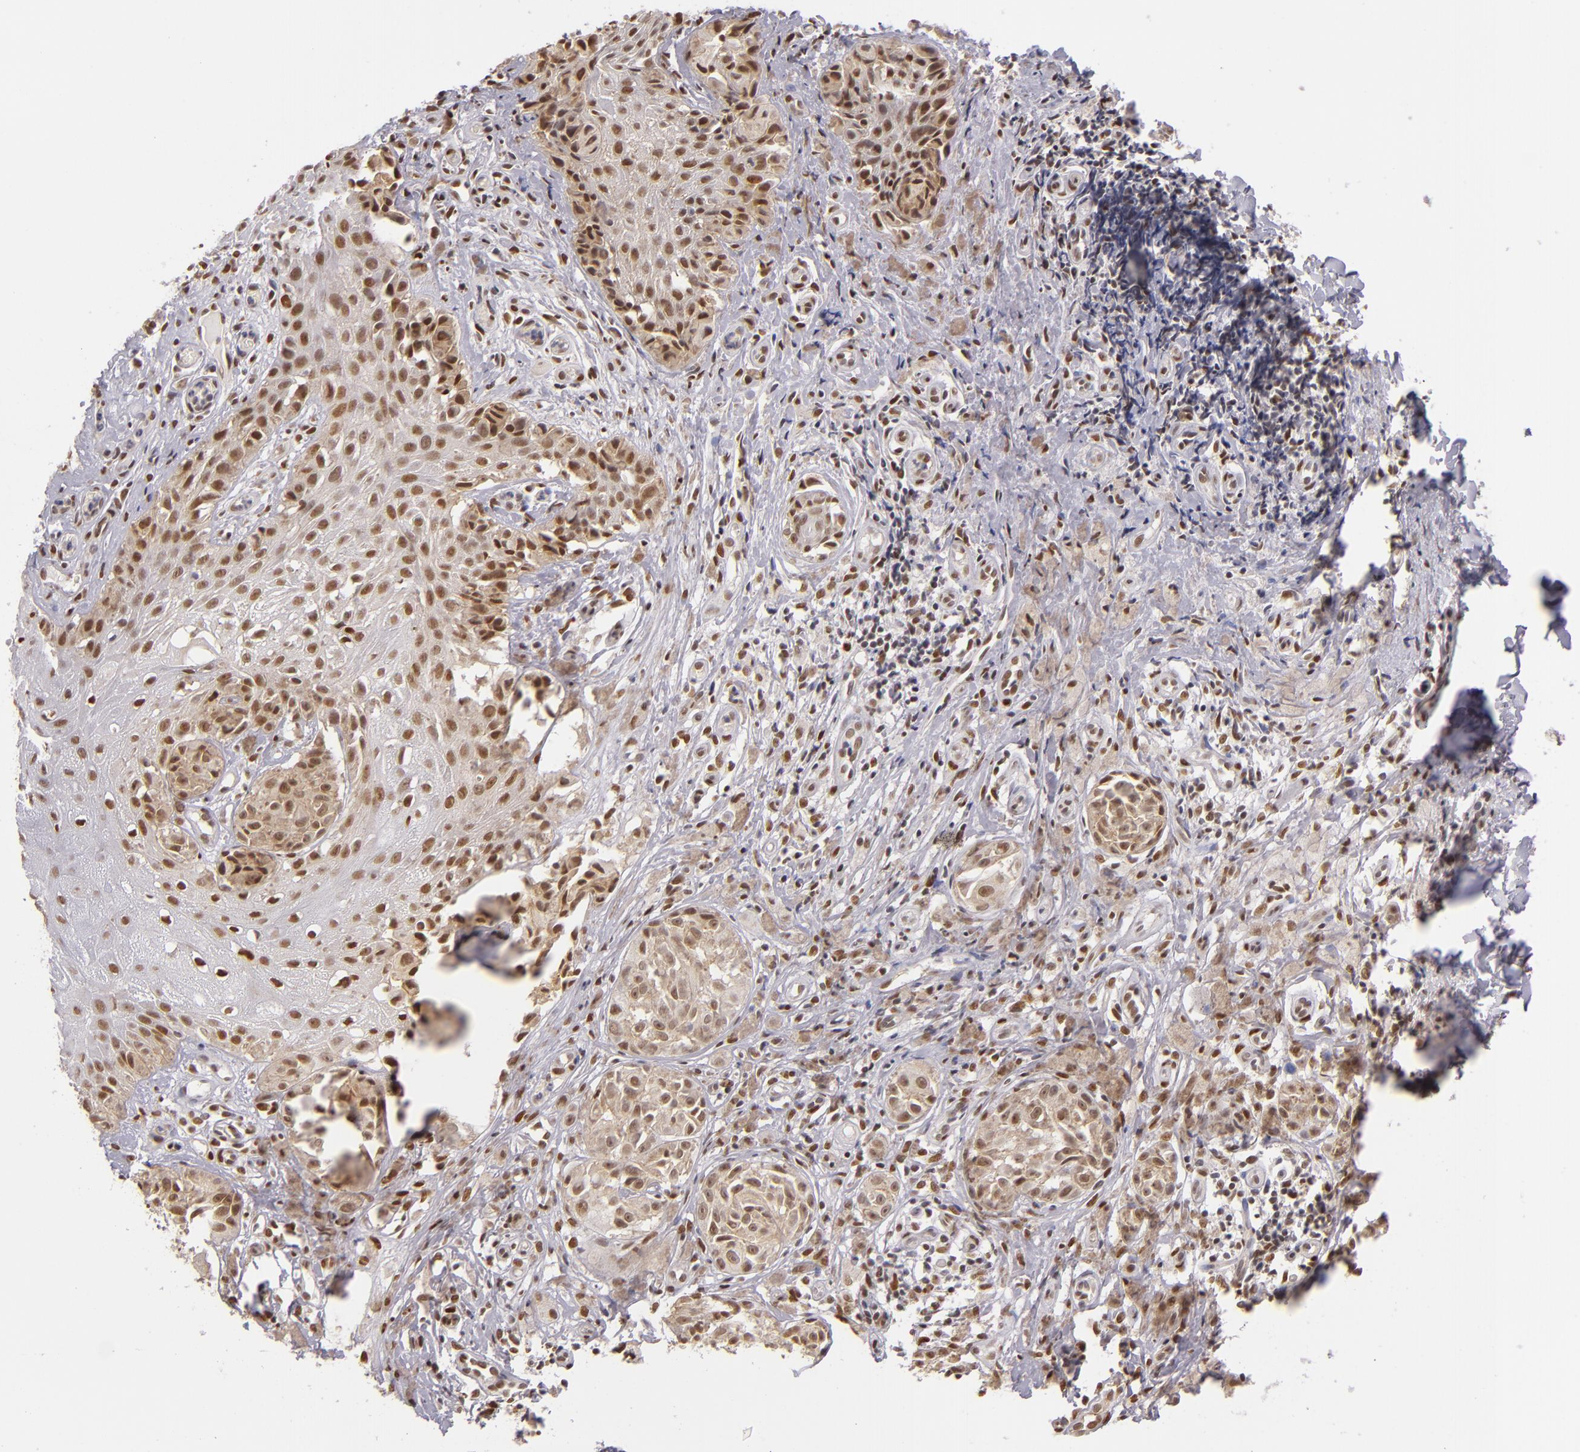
{"staining": {"intensity": "moderate", "quantity": ">75%", "location": "nuclear"}, "tissue": "melanoma", "cell_type": "Tumor cells", "image_type": "cancer", "snomed": [{"axis": "morphology", "description": "Malignant melanoma, NOS"}, {"axis": "topography", "description": "Skin"}], "caption": "Immunohistochemical staining of human melanoma exhibits medium levels of moderate nuclear expression in approximately >75% of tumor cells. The staining is performed using DAB brown chromogen to label protein expression. The nuclei are counter-stained blue using hematoxylin.", "gene": "NCOR2", "patient": {"sex": "male", "age": 67}}